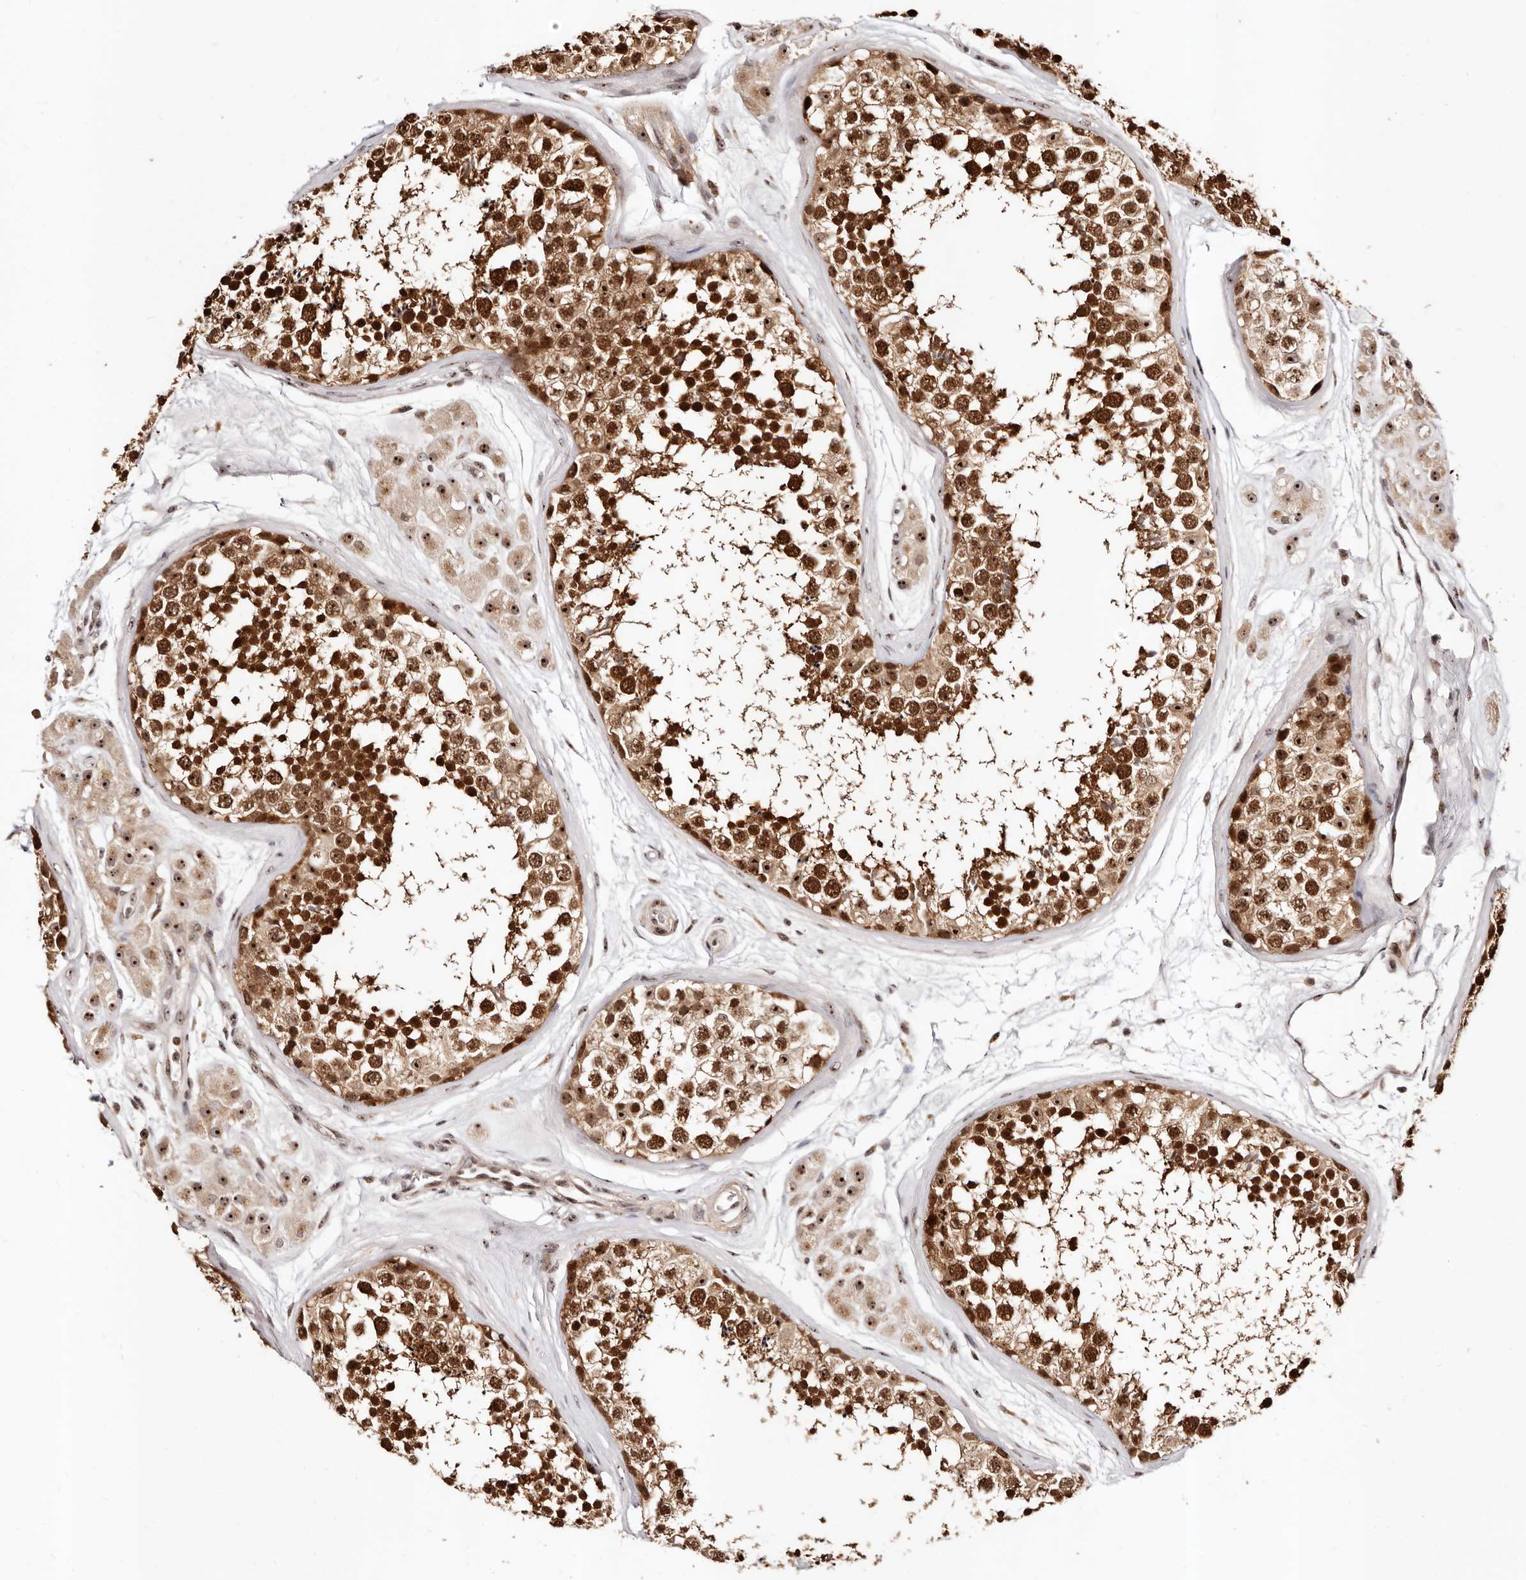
{"staining": {"intensity": "strong", "quantity": ">75%", "location": "cytoplasmic/membranous,nuclear"}, "tissue": "testis", "cell_type": "Cells in seminiferous ducts", "image_type": "normal", "snomed": [{"axis": "morphology", "description": "Normal tissue, NOS"}, {"axis": "topography", "description": "Testis"}], "caption": "Immunohistochemical staining of unremarkable testis reveals strong cytoplasmic/membranous,nuclear protein positivity in about >75% of cells in seminiferous ducts.", "gene": "APOL6", "patient": {"sex": "male", "age": 56}}